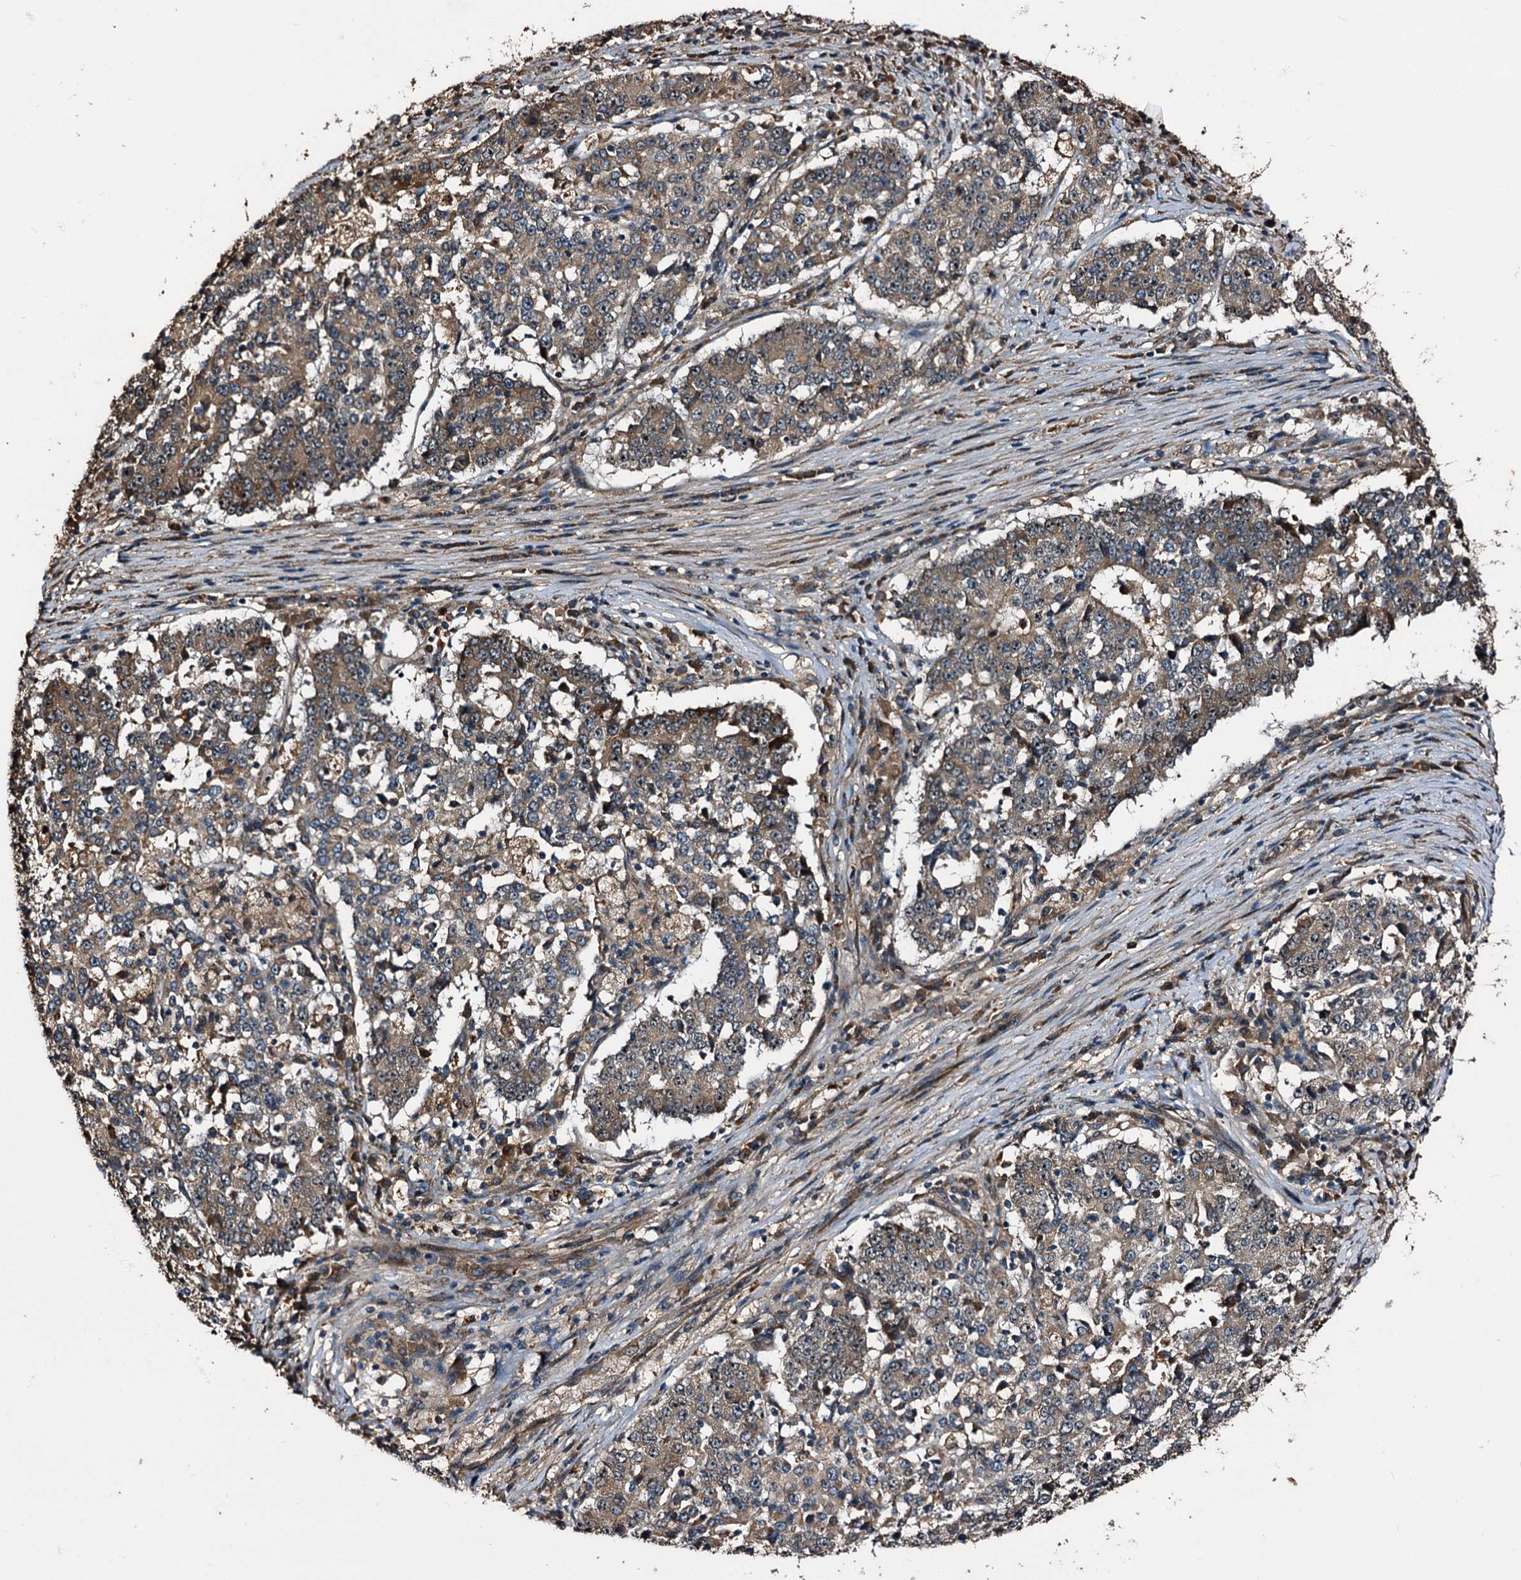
{"staining": {"intensity": "weak", "quantity": ">75%", "location": "cytoplasmic/membranous"}, "tissue": "stomach cancer", "cell_type": "Tumor cells", "image_type": "cancer", "snomed": [{"axis": "morphology", "description": "Adenocarcinoma, NOS"}, {"axis": "topography", "description": "Stomach"}], "caption": "This is an image of IHC staining of adenocarcinoma (stomach), which shows weak expression in the cytoplasmic/membranous of tumor cells.", "gene": "PEX5", "patient": {"sex": "male", "age": 59}}